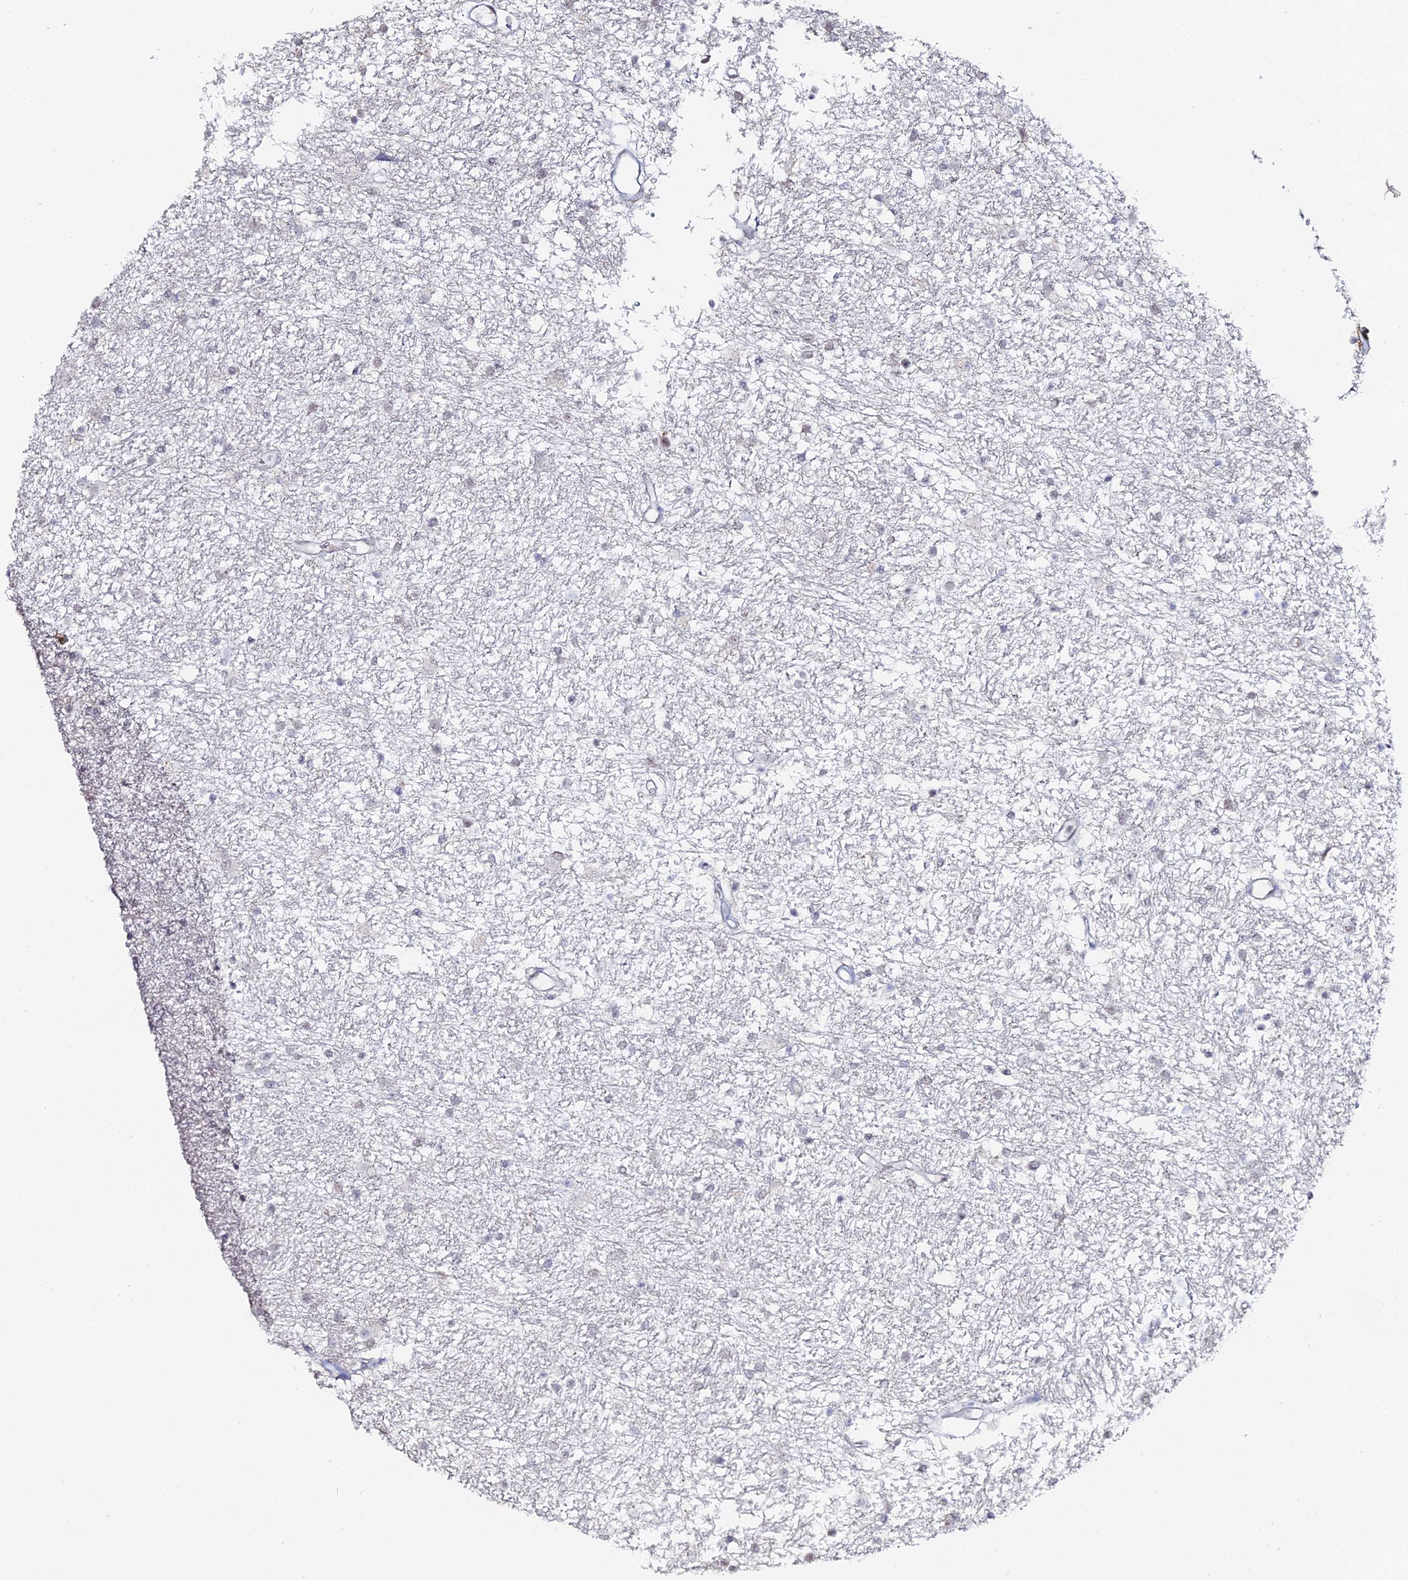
{"staining": {"intensity": "negative", "quantity": "none", "location": "none"}, "tissue": "glioma", "cell_type": "Tumor cells", "image_type": "cancer", "snomed": [{"axis": "morphology", "description": "Glioma, malignant, High grade"}, {"axis": "topography", "description": "Brain"}], "caption": "A high-resolution micrograph shows immunohistochemistry (IHC) staining of glioma, which demonstrates no significant expression in tumor cells.", "gene": "THAP4", "patient": {"sex": "male", "age": 77}}